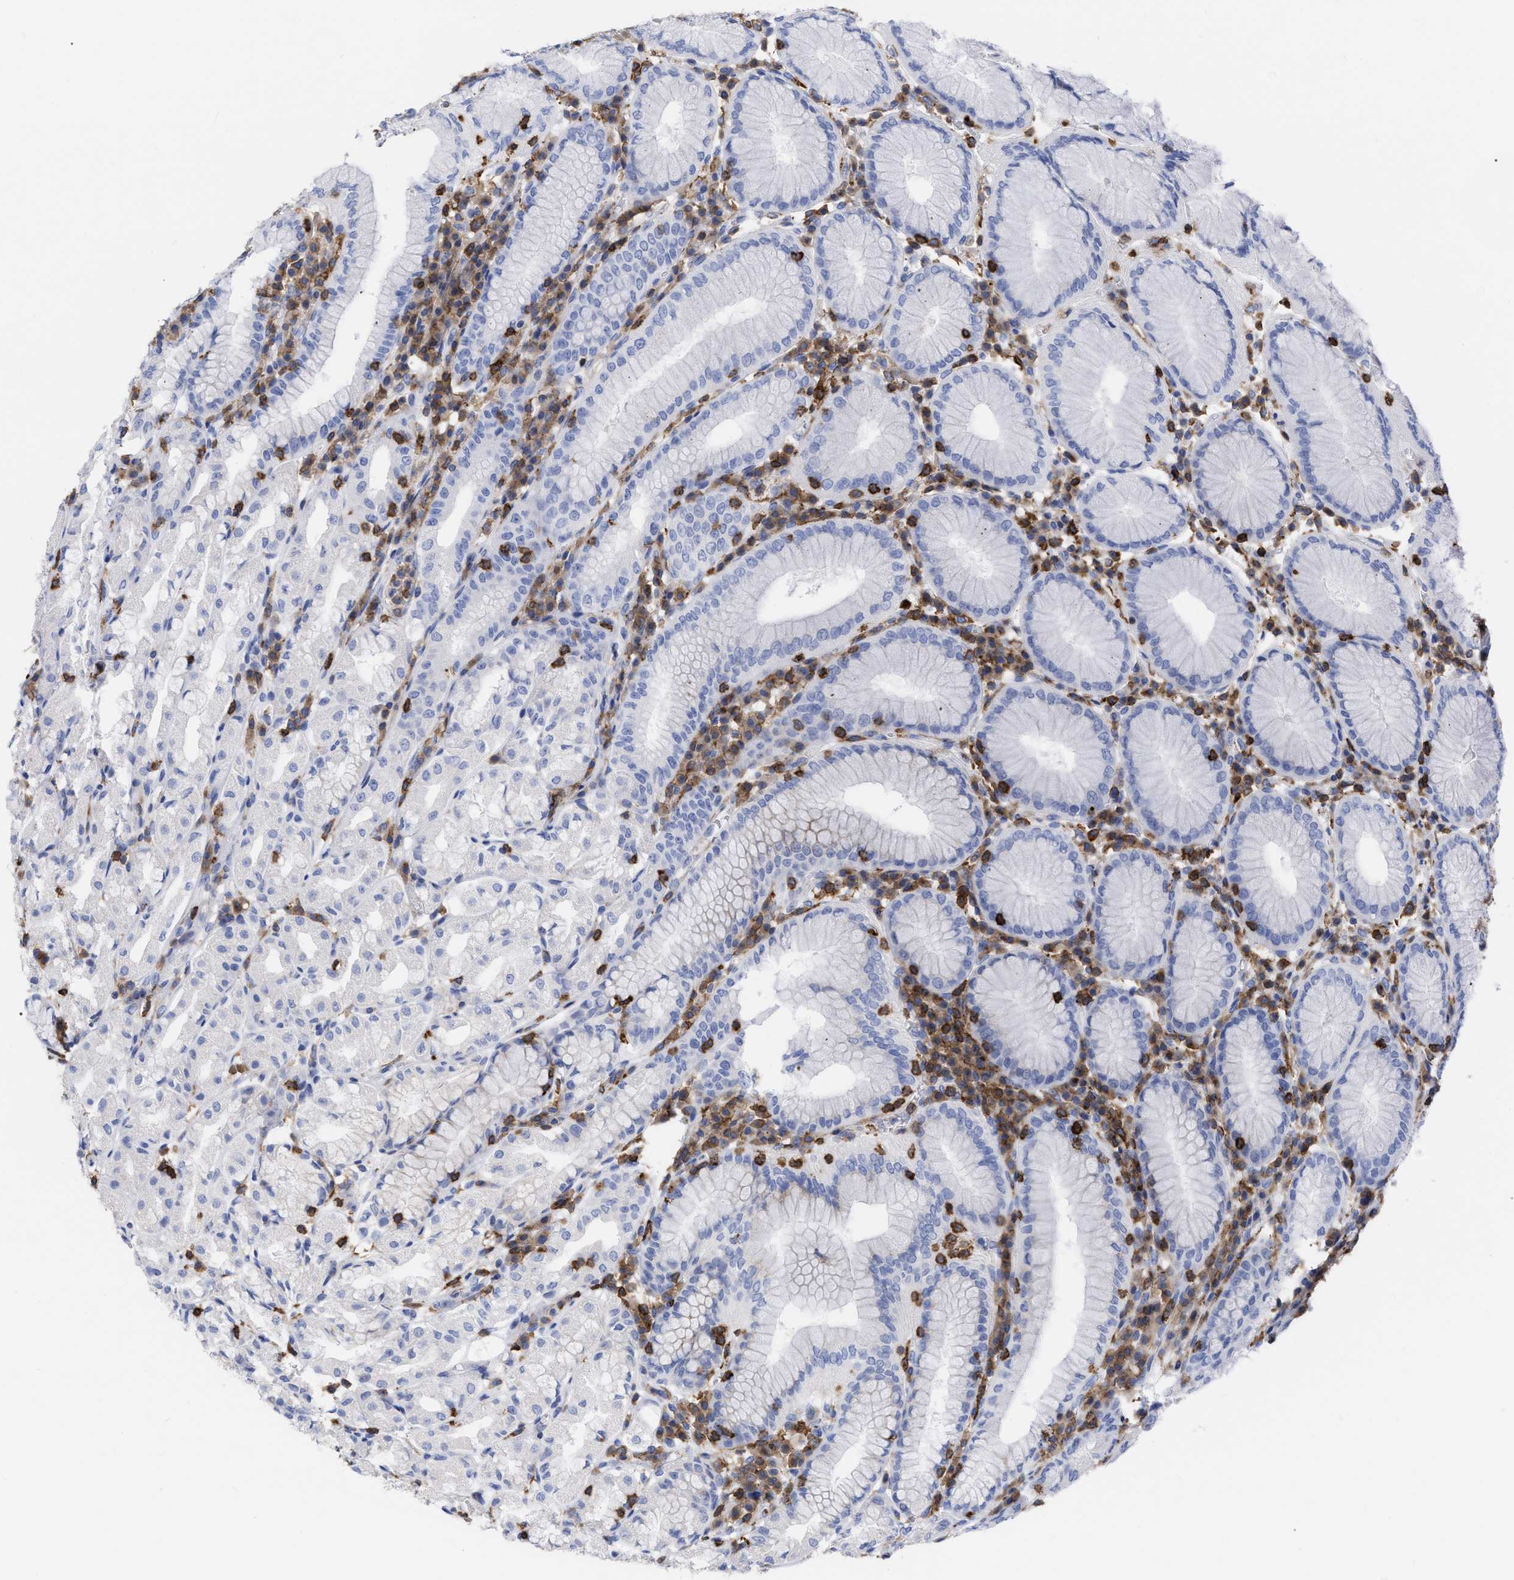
{"staining": {"intensity": "negative", "quantity": "none", "location": "none"}, "tissue": "stomach", "cell_type": "Glandular cells", "image_type": "normal", "snomed": [{"axis": "morphology", "description": "Normal tissue, NOS"}, {"axis": "topography", "description": "Stomach"}, {"axis": "topography", "description": "Stomach, lower"}], "caption": "This is an immunohistochemistry (IHC) micrograph of unremarkable human stomach. There is no expression in glandular cells.", "gene": "HCLS1", "patient": {"sex": "female", "age": 56}}